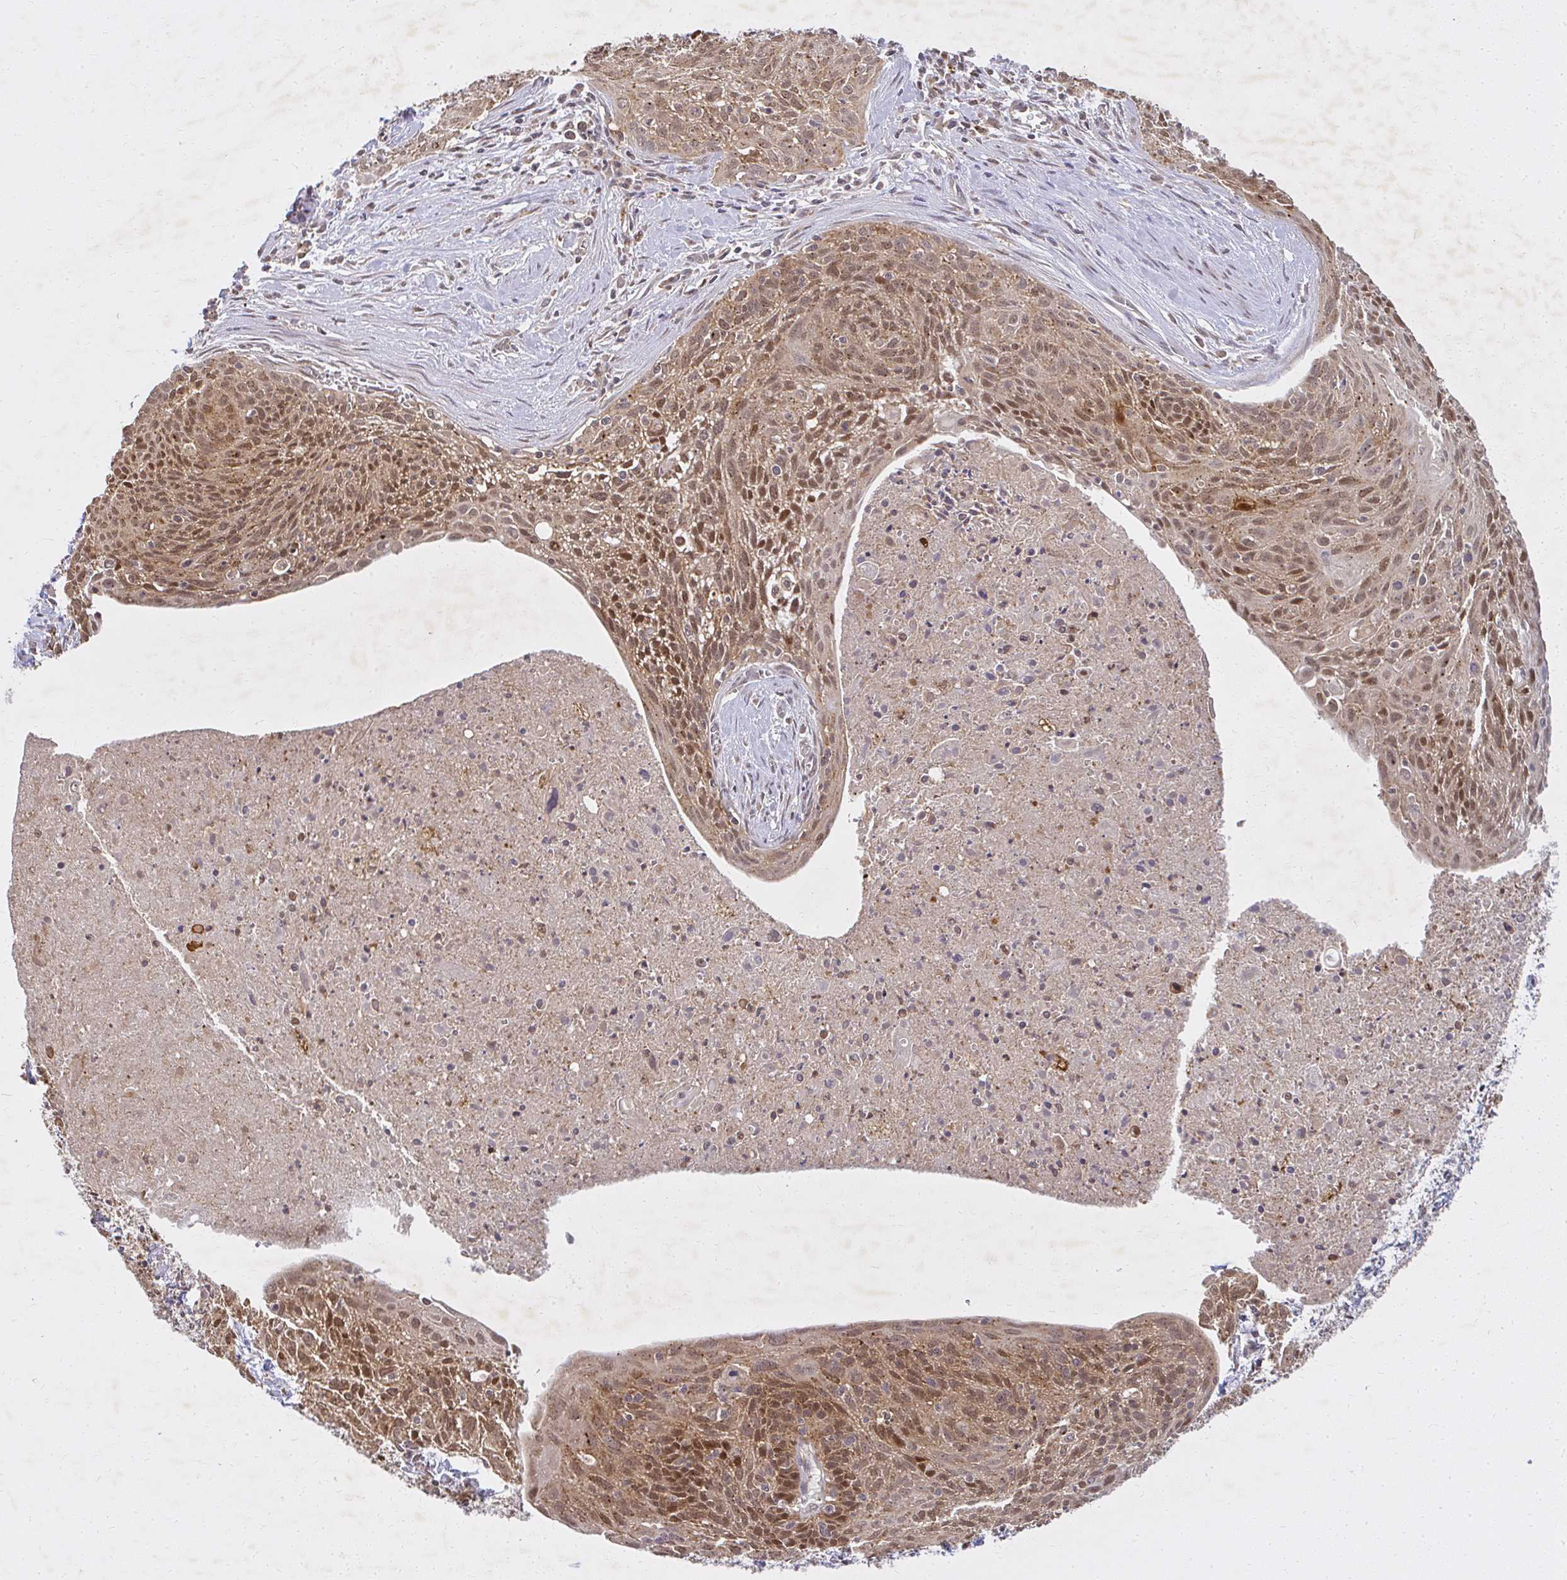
{"staining": {"intensity": "moderate", "quantity": ">75%", "location": "cytoplasmic/membranous,nuclear"}, "tissue": "cervical cancer", "cell_type": "Tumor cells", "image_type": "cancer", "snomed": [{"axis": "morphology", "description": "Squamous cell carcinoma, NOS"}, {"axis": "topography", "description": "Cervix"}], "caption": "A medium amount of moderate cytoplasmic/membranous and nuclear positivity is appreciated in about >75% of tumor cells in cervical cancer tissue.", "gene": "LARS2", "patient": {"sex": "female", "age": 55}}